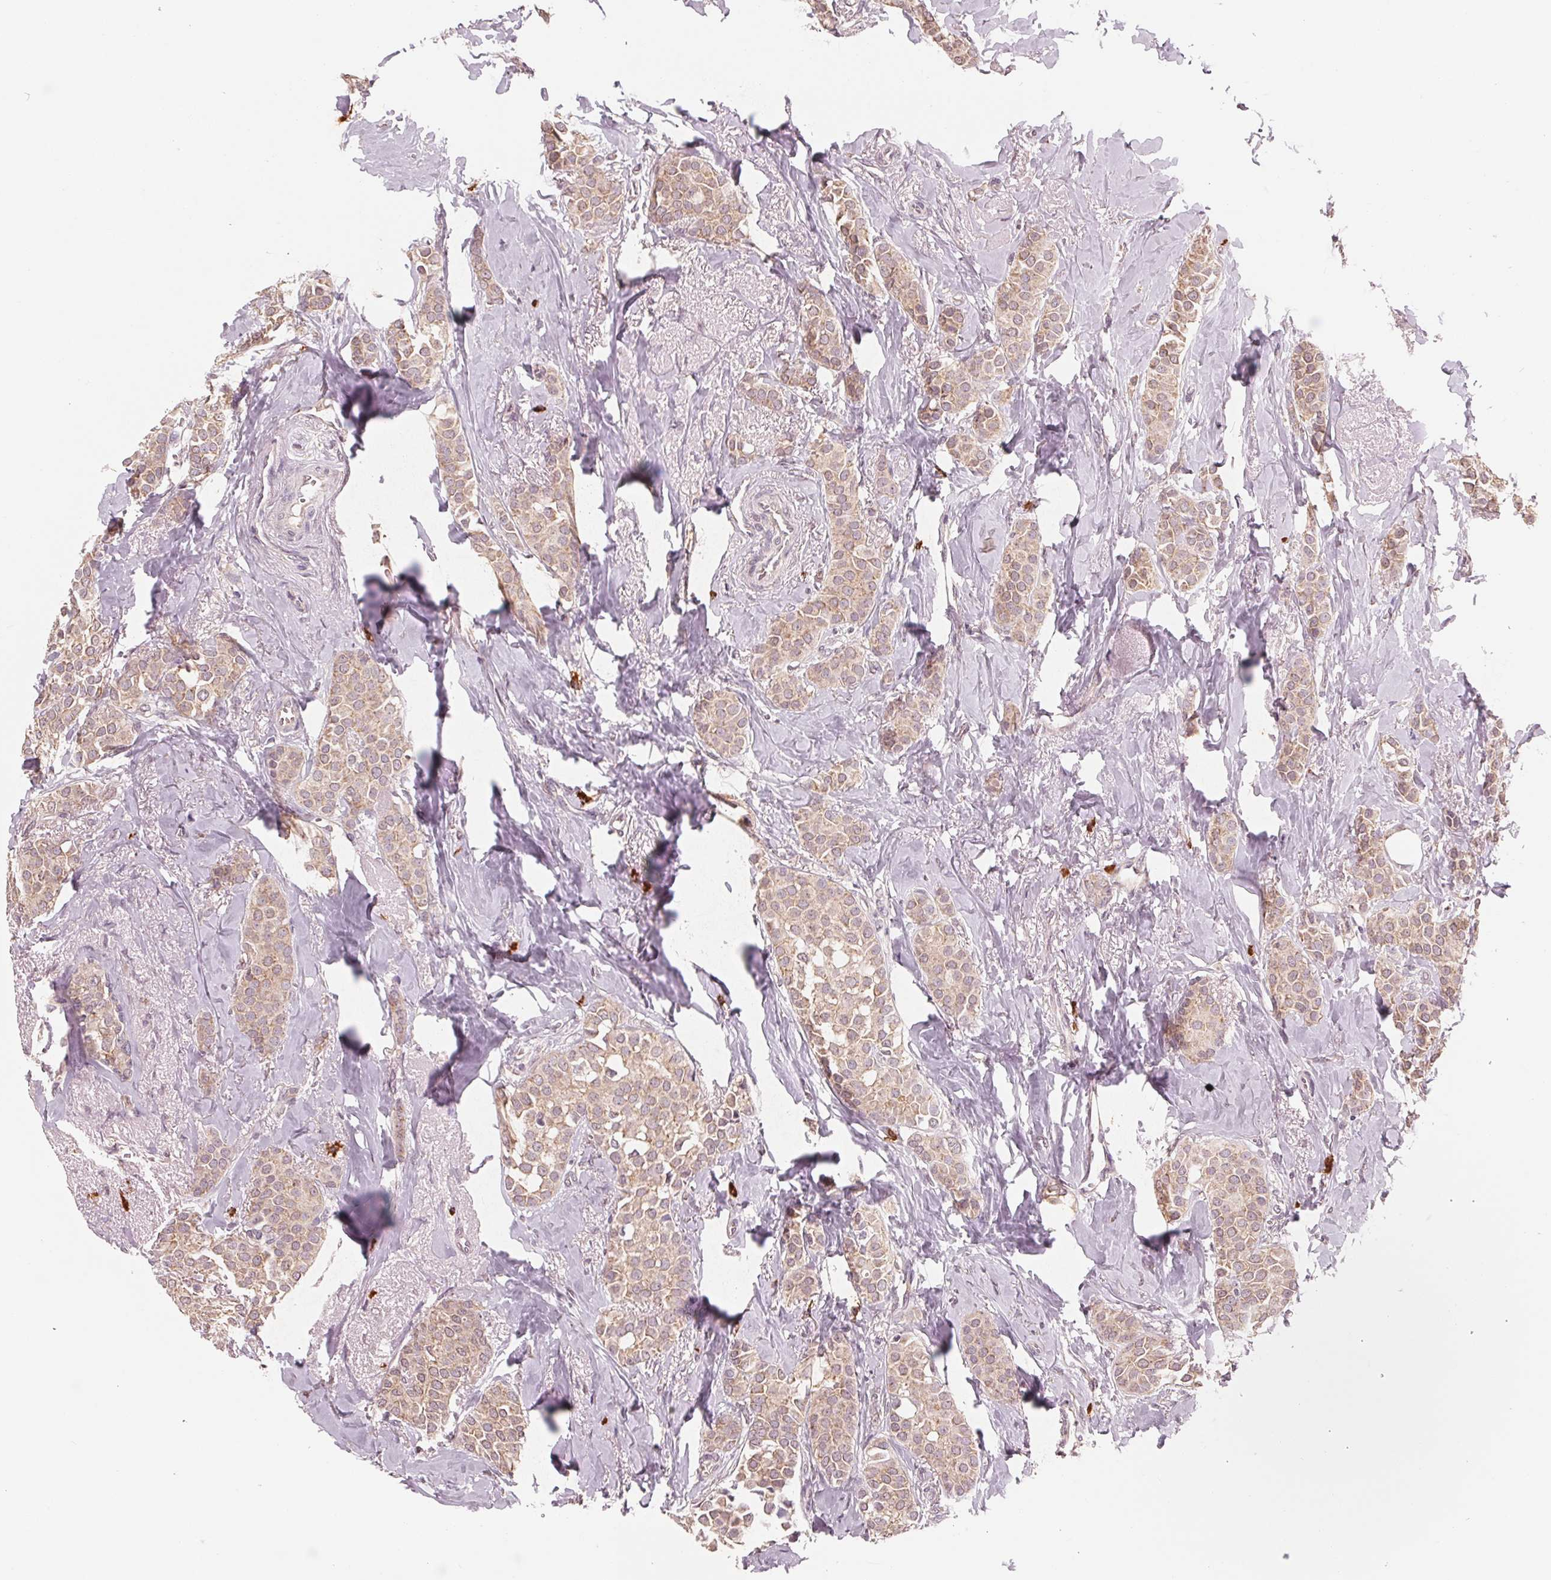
{"staining": {"intensity": "moderate", "quantity": ">75%", "location": "cytoplasmic/membranous"}, "tissue": "breast cancer", "cell_type": "Tumor cells", "image_type": "cancer", "snomed": [{"axis": "morphology", "description": "Duct carcinoma"}, {"axis": "topography", "description": "Breast"}], "caption": "Immunohistochemical staining of breast invasive ductal carcinoma displays medium levels of moderate cytoplasmic/membranous expression in about >75% of tumor cells.", "gene": "GIGYF2", "patient": {"sex": "female", "age": 79}}